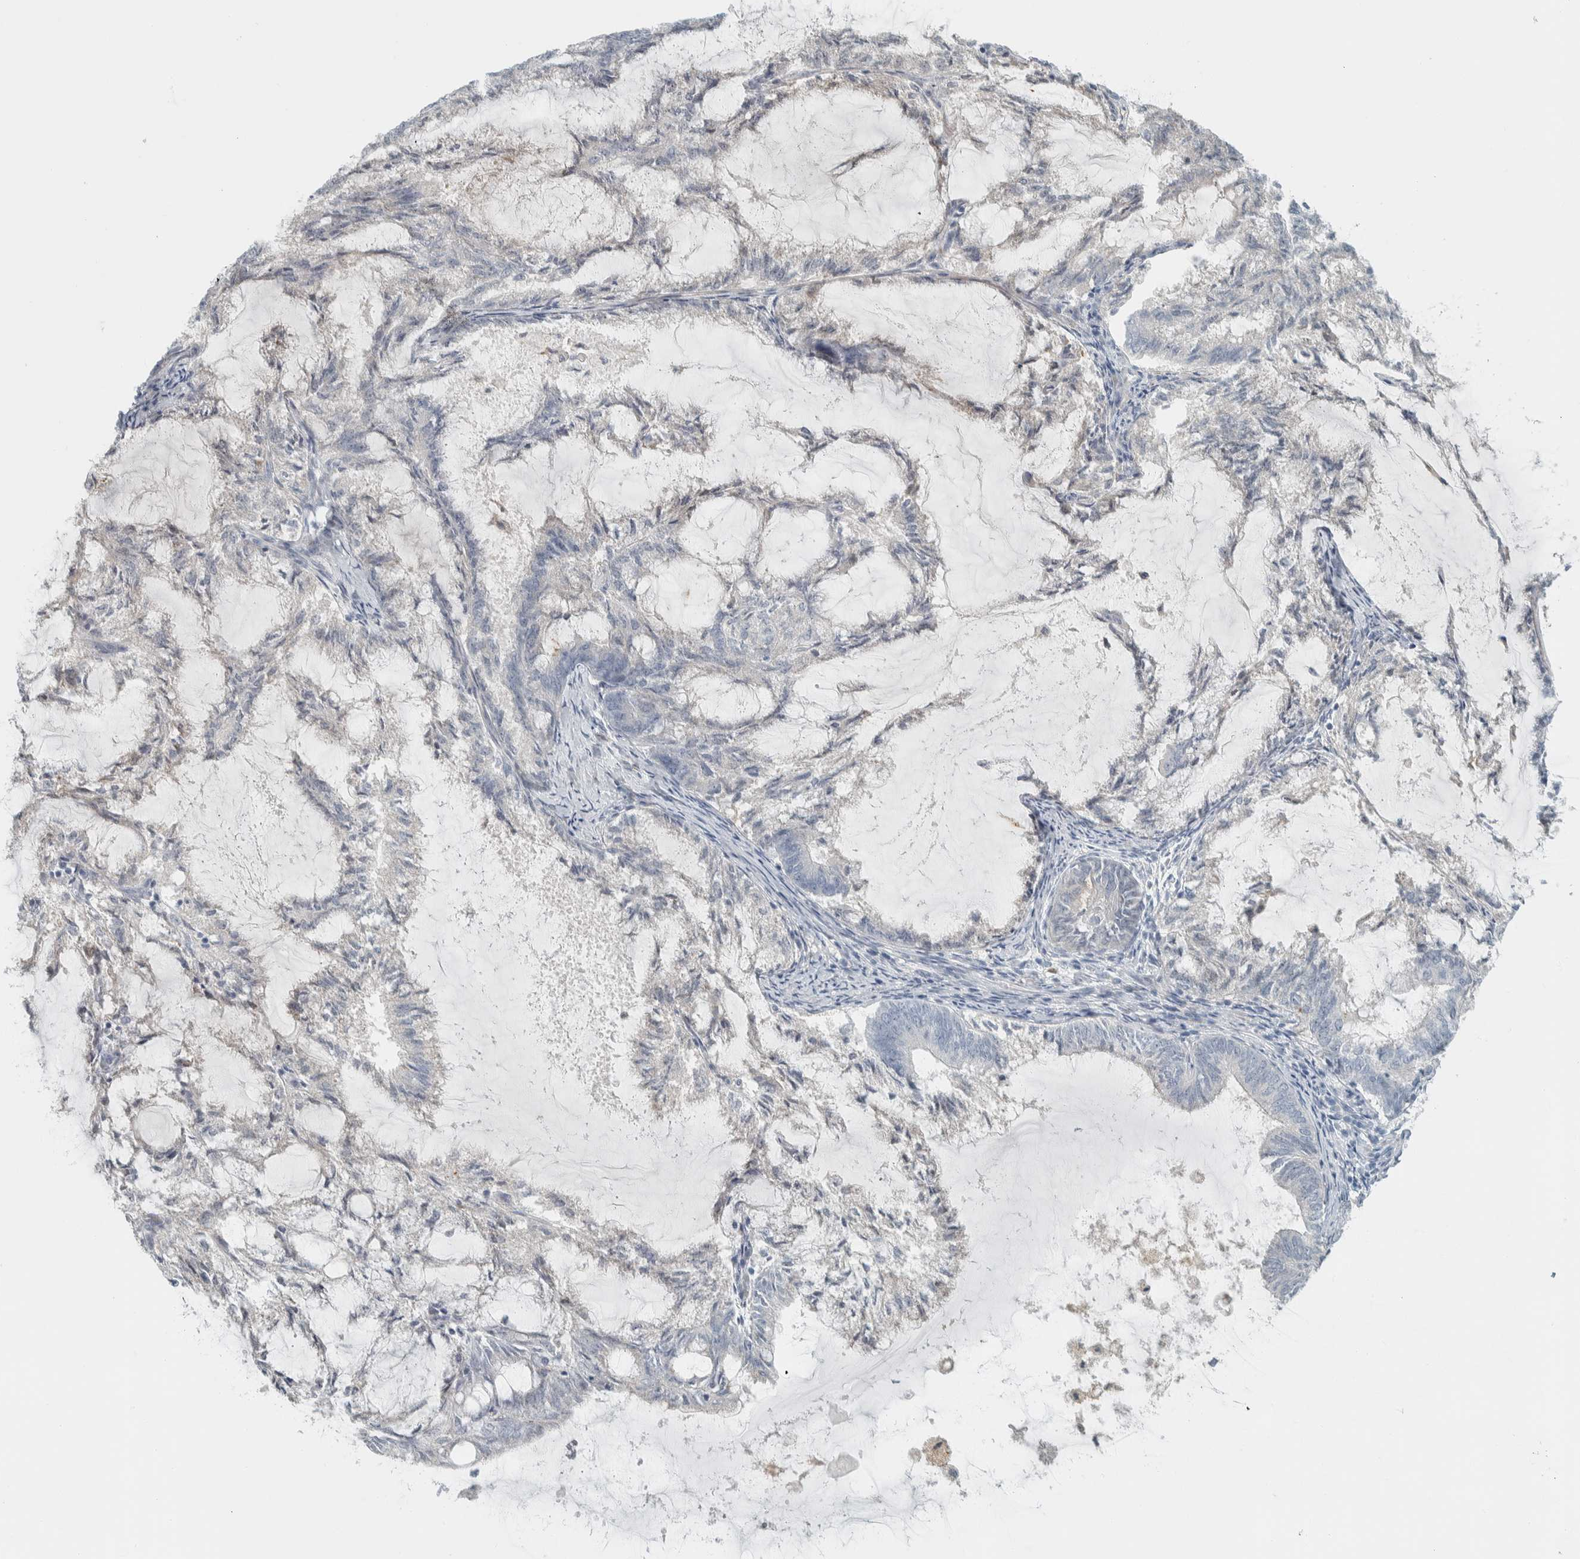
{"staining": {"intensity": "negative", "quantity": "none", "location": "none"}, "tissue": "endometrial cancer", "cell_type": "Tumor cells", "image_type": "cancer", "snomed": [{"axis": "morphology", "description": "Adenocarcinoma, NOS"}, {"axis": "topography", "description": "Endometrium"}], "caption": "Immunohistochemical staining of endometrial cancer demonstrates no significant staining in tumor cells.", "gene": "HGS", "patient": {"sex": "female", "age": 86}}